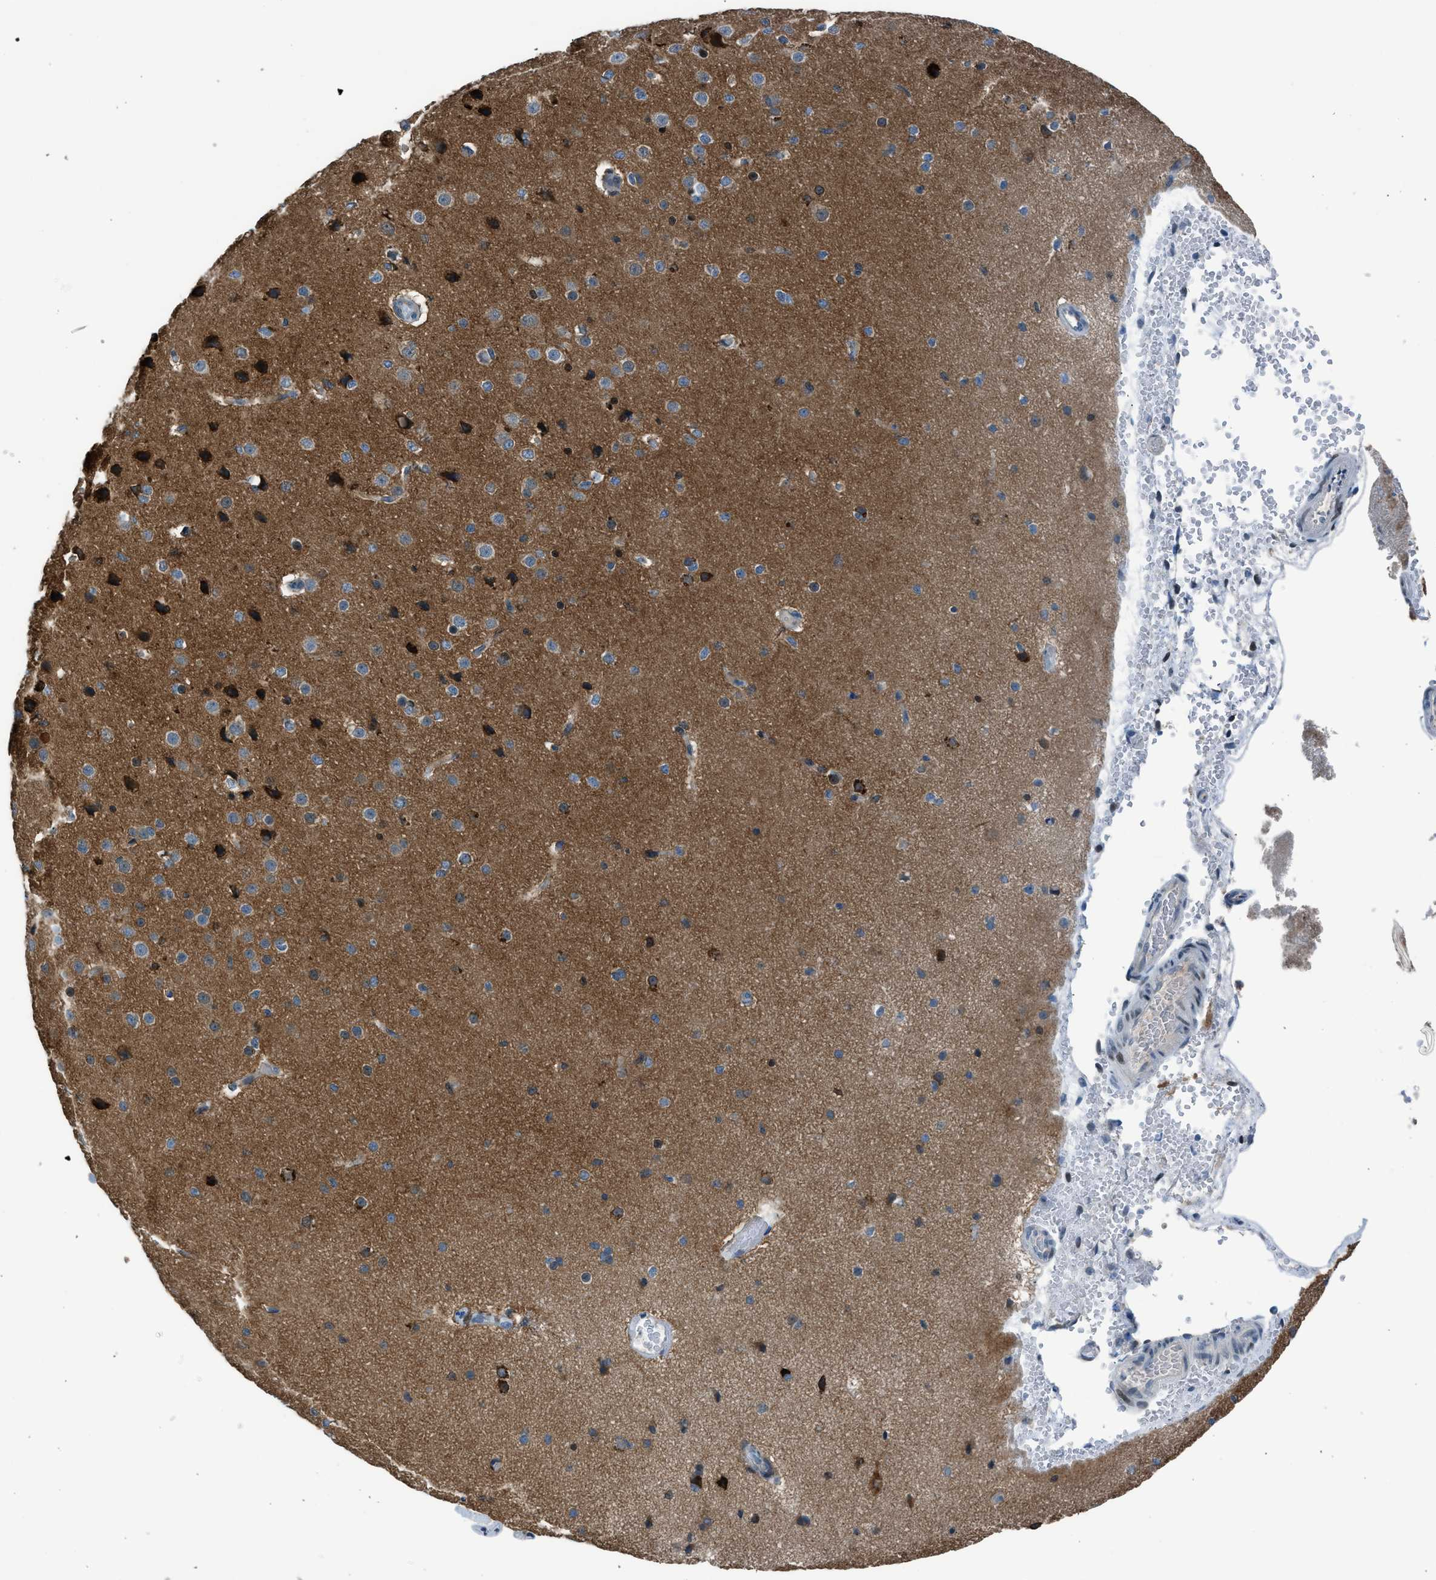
{"staining": {"intensity": "negative", "quantity": "none", "location": "none"}, "tissue": "cerebral cortex", "cell_type": "Endothelial cells", "image_type": "normal", "snomed": [{"axis": "morphology", "description": "Normal tissue, NOS"}, {"axis": "morphology", "description": "Developmental malformation"}, {"axis": "topography", "description": "Cerebral cortex"}], "caption": "Photomicrograph shows no significant protein positivity in endothelial cells of benign cerebral cortex. The staining was performed using DAB to visualize the protein expression in brown, while the nuclei were stained in blue with hematoxylin (Magnification: 20x).", "gene": "RNF41", "patient": {"sex": "female", "age": 30}}